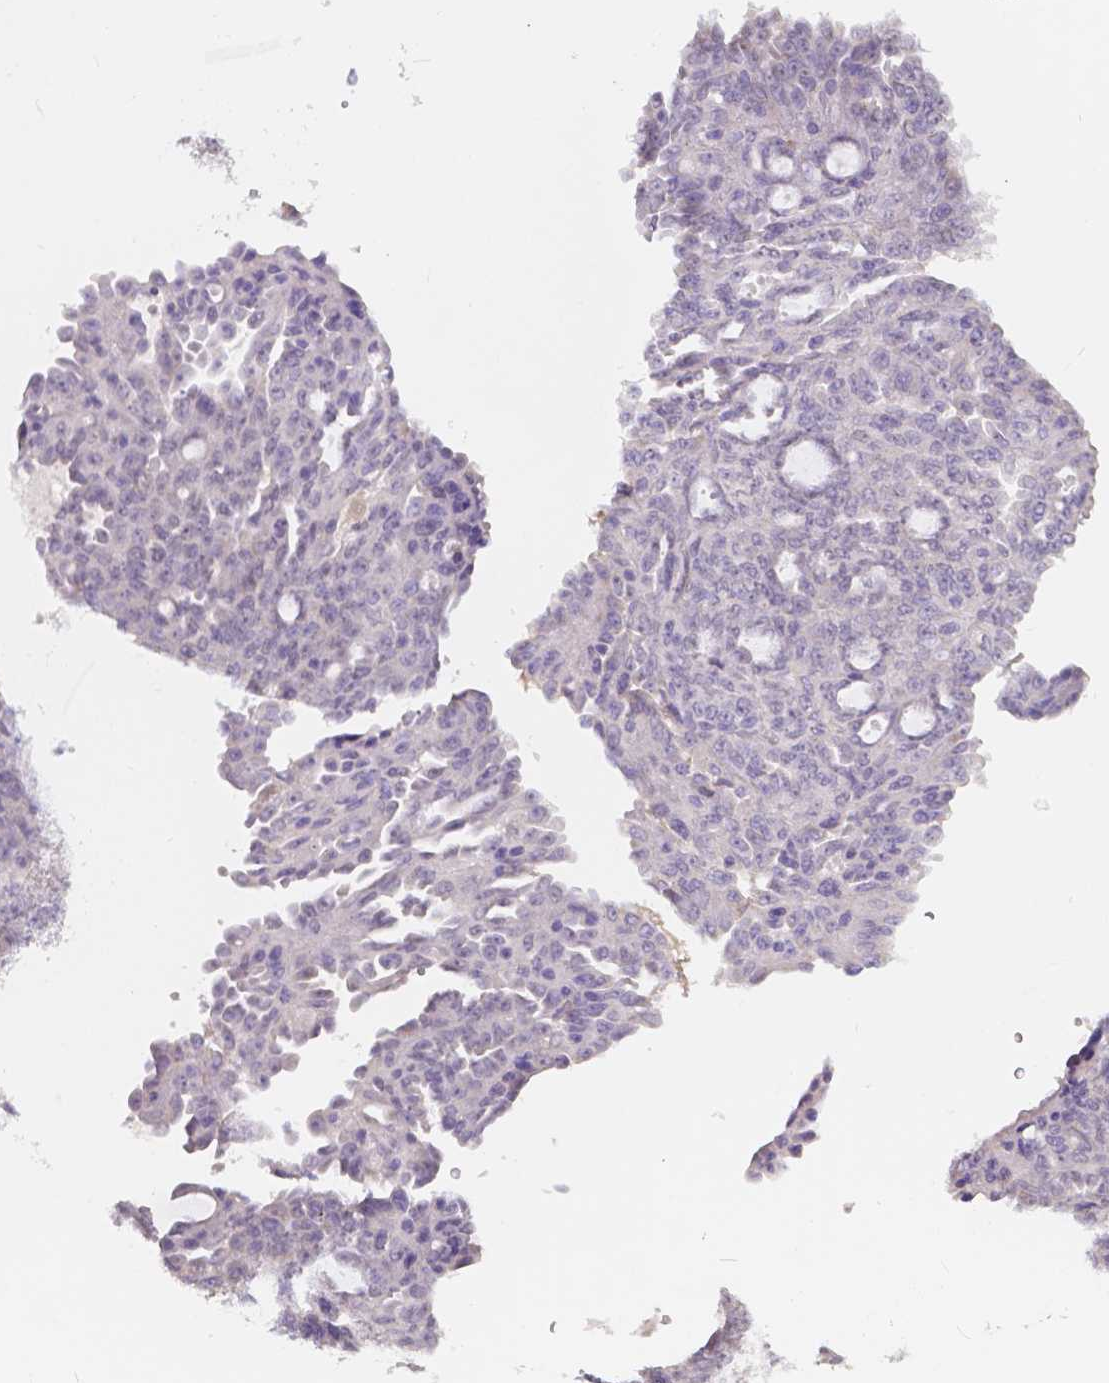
{"staining": {"intensity": "negative", "quantity": "none", "location": "none"}, "tissue": "ovarian cancer", "cell_type": "Tumor cells", "image_type": "cancer", "snomed": [{"axis": "morphology", "description": "Cystadenocarcinoma, serous, NOS"}, {"axis": "topography", "description": "Ovary"}], "caption": "This is an IHC image of ovarian cancer (serous cystadenocarcinoma). There is no staining in tumor cells.", "gene": "RNF186", "patient": {"sex": "female", "age": 71}}